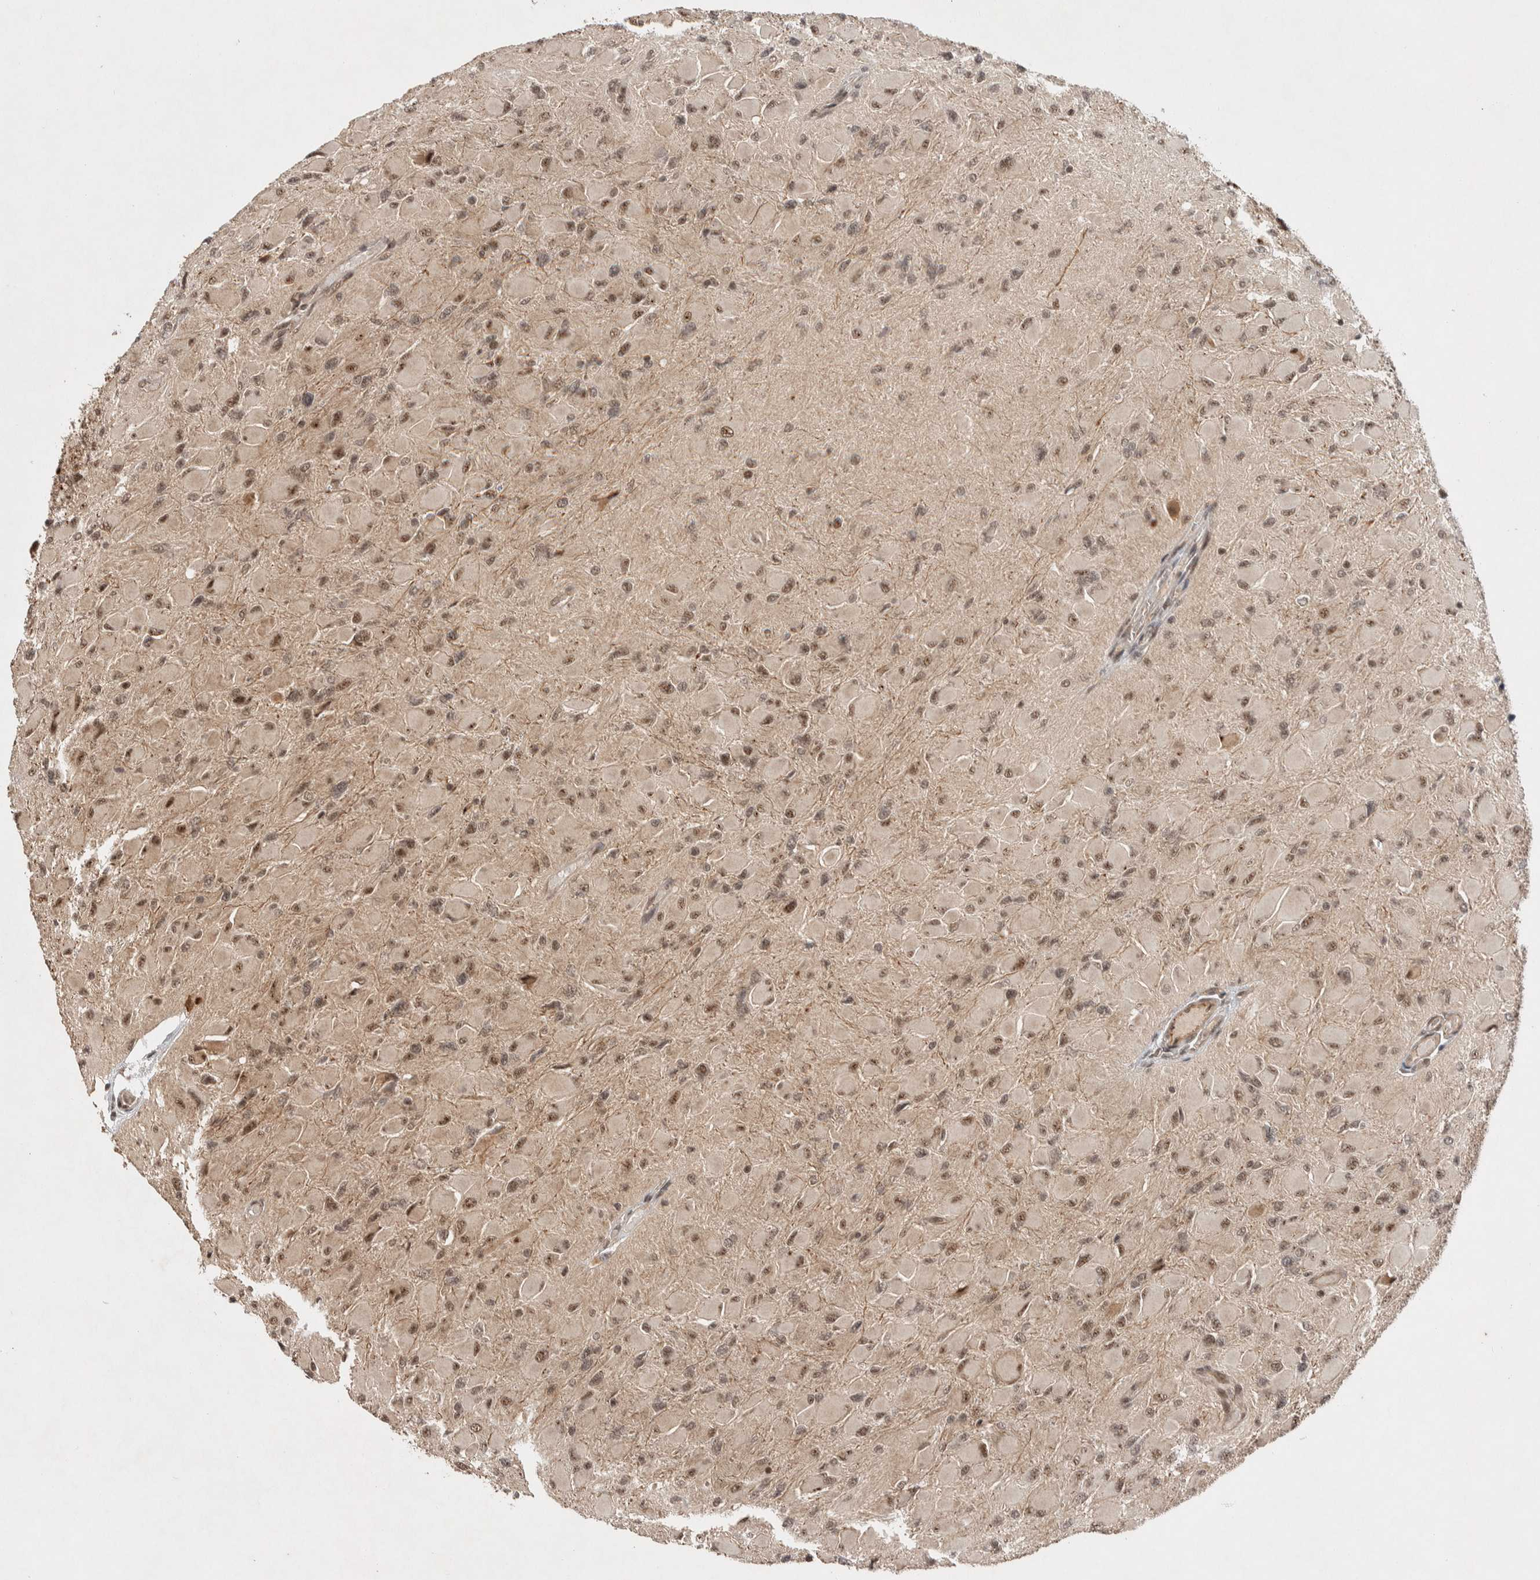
{"staining": {"intensity": "moderate", "quantity": ">75%", "location": "nuclear"}, "tissue": "glioma", "cell_type": "Tumor cells", "image_type": "cancer", "snomed": [{"axis": "morphology", "description": "Glioma, malignant, High grade"}, {"axis": "topography", "description": "Cerebral cortex"}], "caption": "Immunohistochemical staining of human malignant glioma (high-grade) displays medium levels of moderate nuclear protein expression in approximately >75% of tumor cells.", "gene": "TOR1B", "patient": {"sex": "female", "age": 36}}